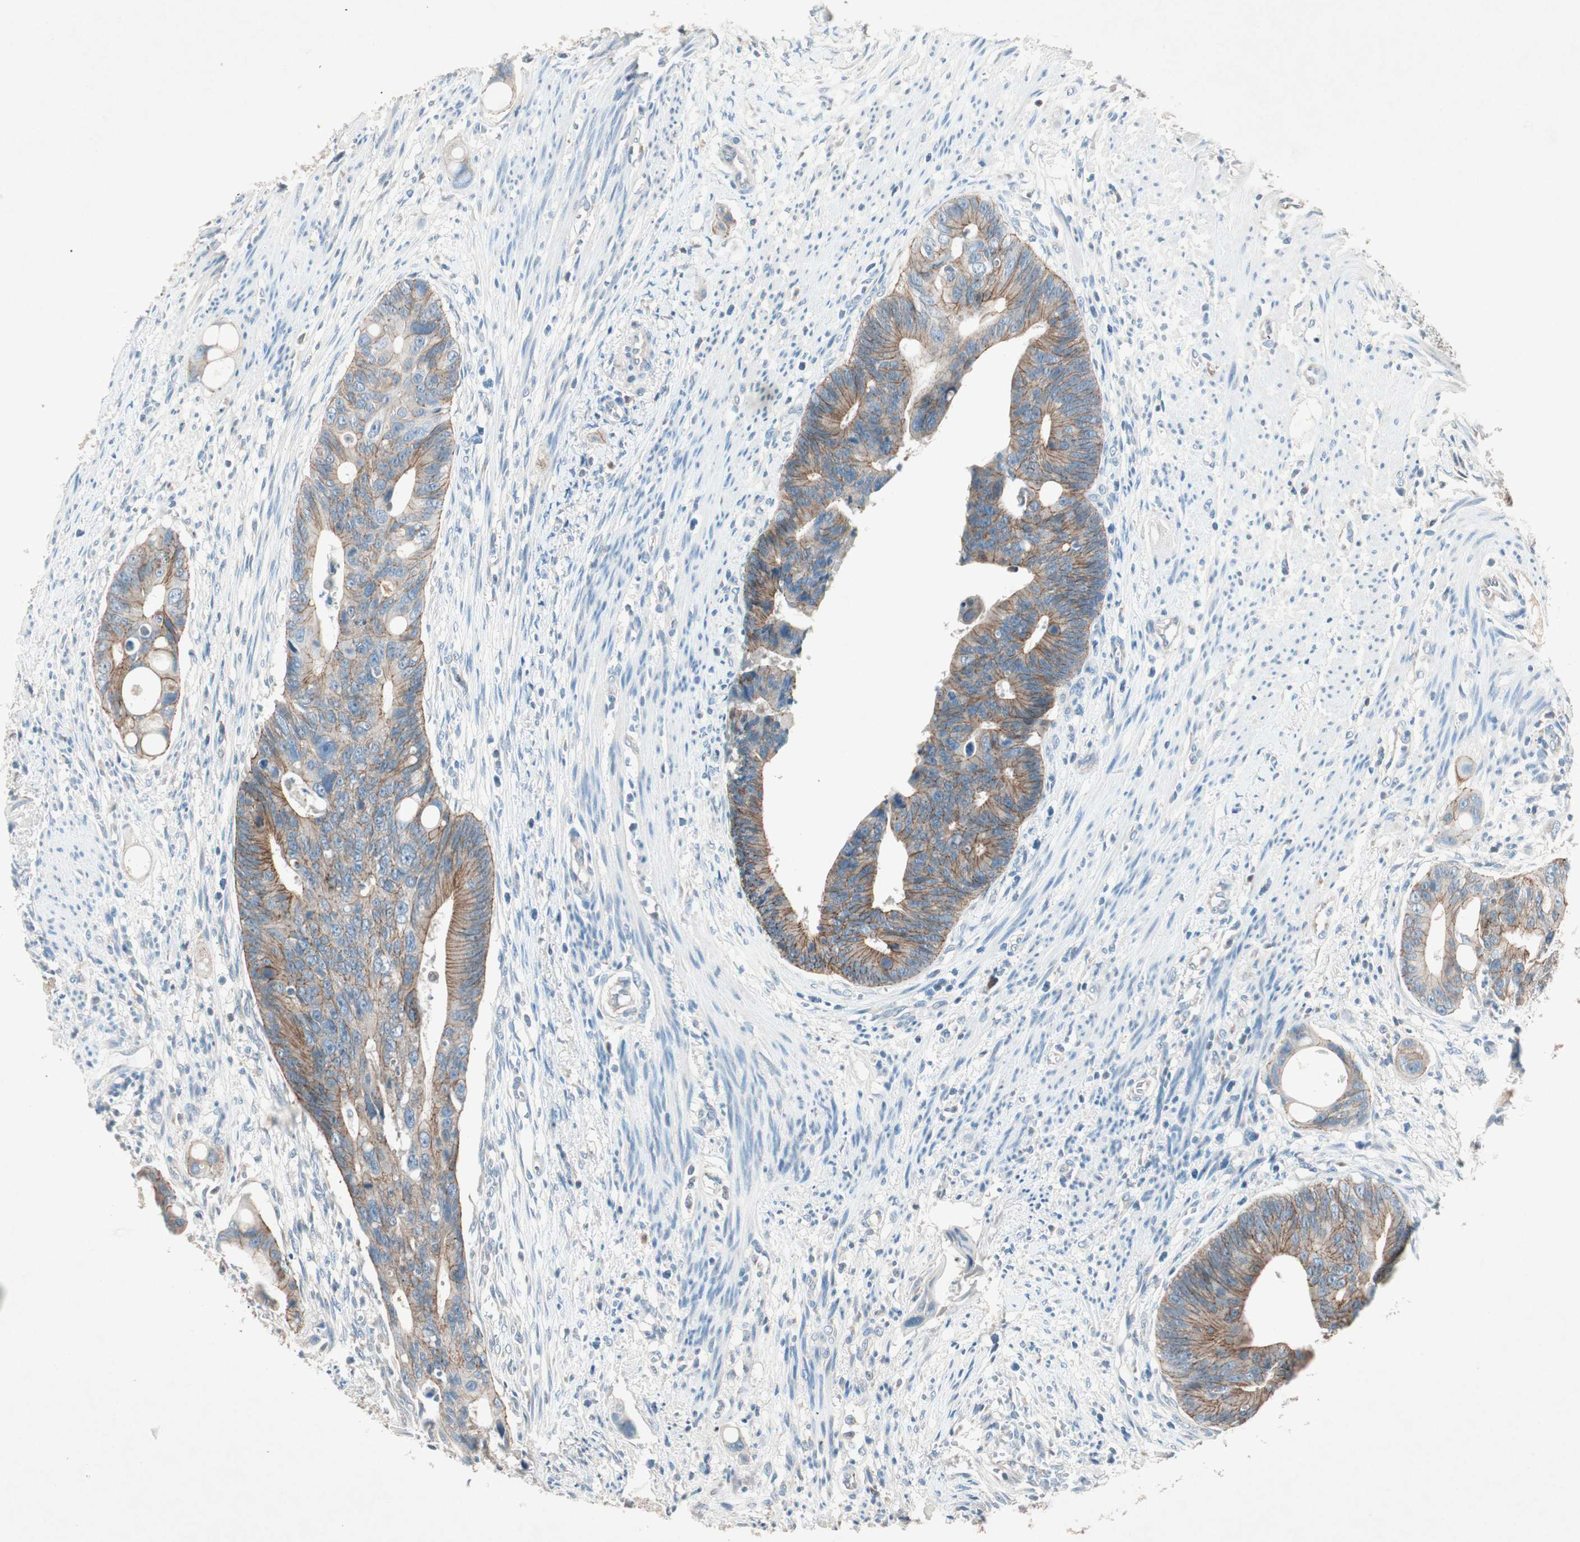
{"staining": {"intensity": "moderate", "quantity": ">75%", "location": "cytoplasmic/membranous"}, "tissue": "colorectal cancer", "cell_type": "Tumor cells", "image_type": "cancer", "snomed": [{"axis": "morphology", "description": "Adenocarcinoma, NOS"}, {"axis": "topography", "description": "Colon"}], "caption": "Brown immunohistochemical staining in human colorectal cancer (adenocarcinoma) displays moderate cytoplasmic/membranous positivity in about >75% of tumor cells.", "gene": "NKAIN1", "patient": {"sex": "female", "age": 57}}